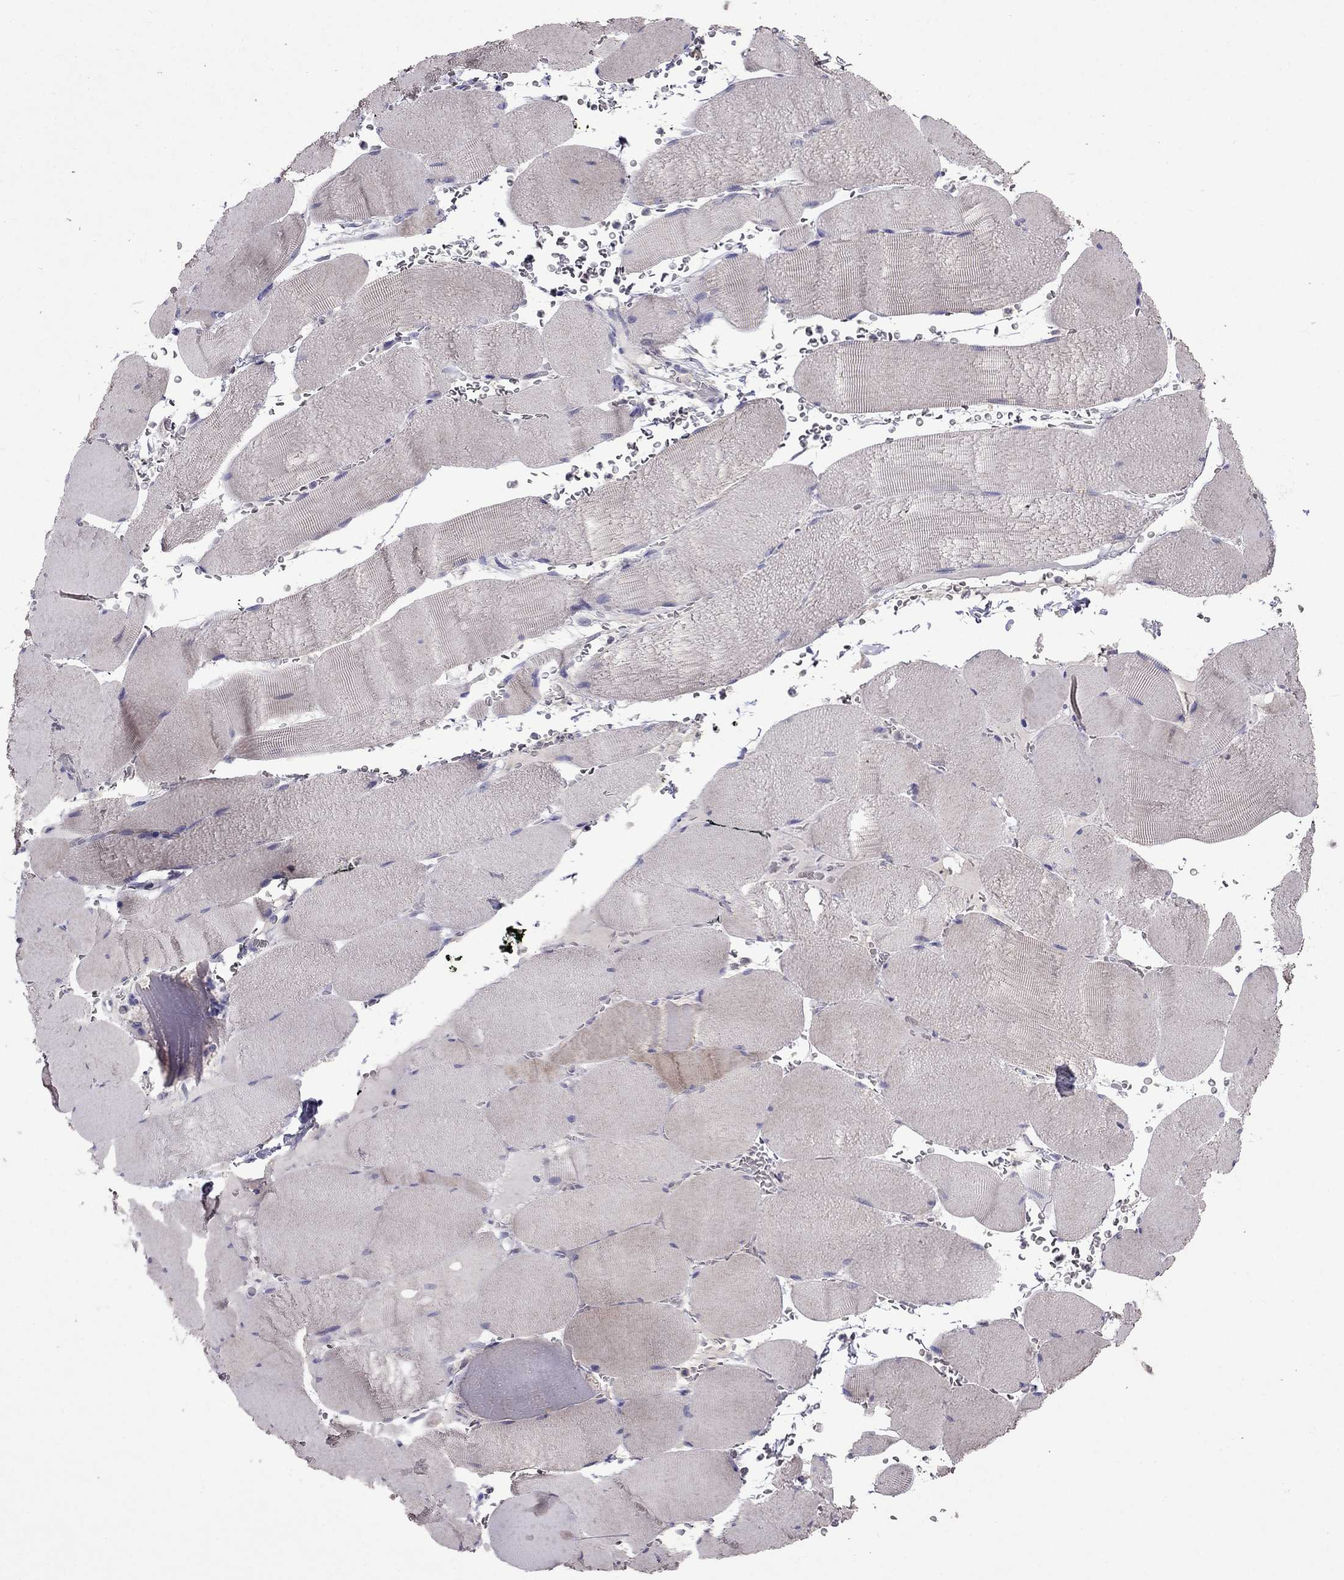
{"staining": {"intensity": "negative", "quantity": "none", "location": "none"}, "tissue": "skeletal muscle", "cell_type": "Myocytes", "image_type": "normal", "snomed": [{"axis": "morphology", "description": "Normal tissue, NOS"}, {"axis": "topography", "description": "Skeletal muscle"}], "caption": "IHC histopathology image of benign skeletal muscle stained for a protein (brown), which shows no staining in myocytes. (Stains: DAB (3,3'-diaminobenzidine) immunohistochemistry (IHC) with hematoxylin counter stain, Microscopy: brightfield microscopy at high magnification).", "gene": "AQP9", "patient": {"sex": "male", "age": 56}}